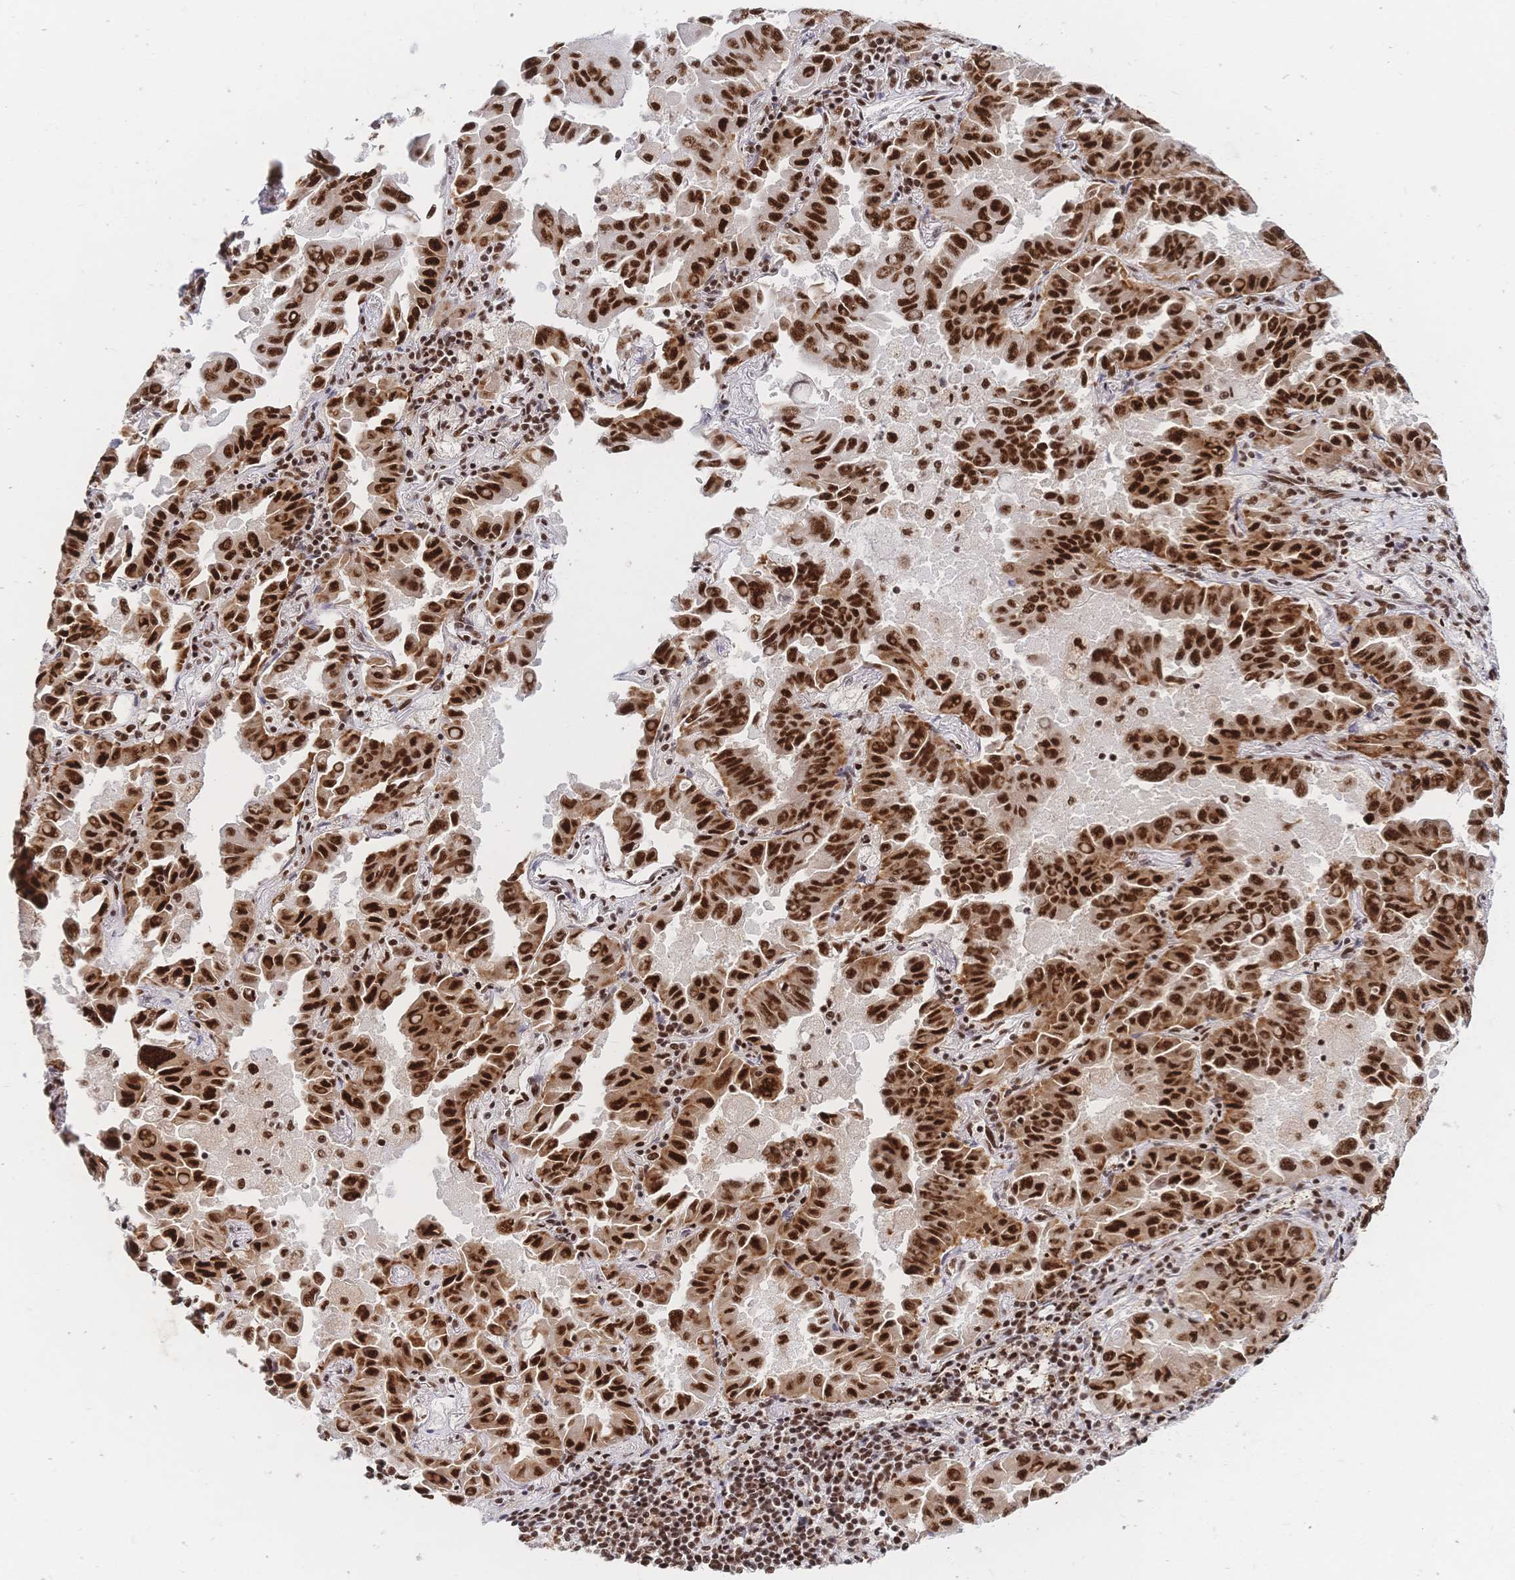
{"staining": {"intensity": "strong", "quantity": ">75%", "location": "nuclear"}, "tissue": "lung cancer", "cell_type": "Tumor cells", "image_type": "cancer", "snomed": [{"axis": "morphology", "description": "Adenocarcinoma, NOS"}, {"axis": "topography", "description": "Lung"}], "caption": "Lung adenocarcinoma tissue exhibits strong nuclear staining in about >75% of tumor cells, visualized by immunohistochemistry.", "gene": "SRSF1", "patient": {"sex": "male", "age": 64}}